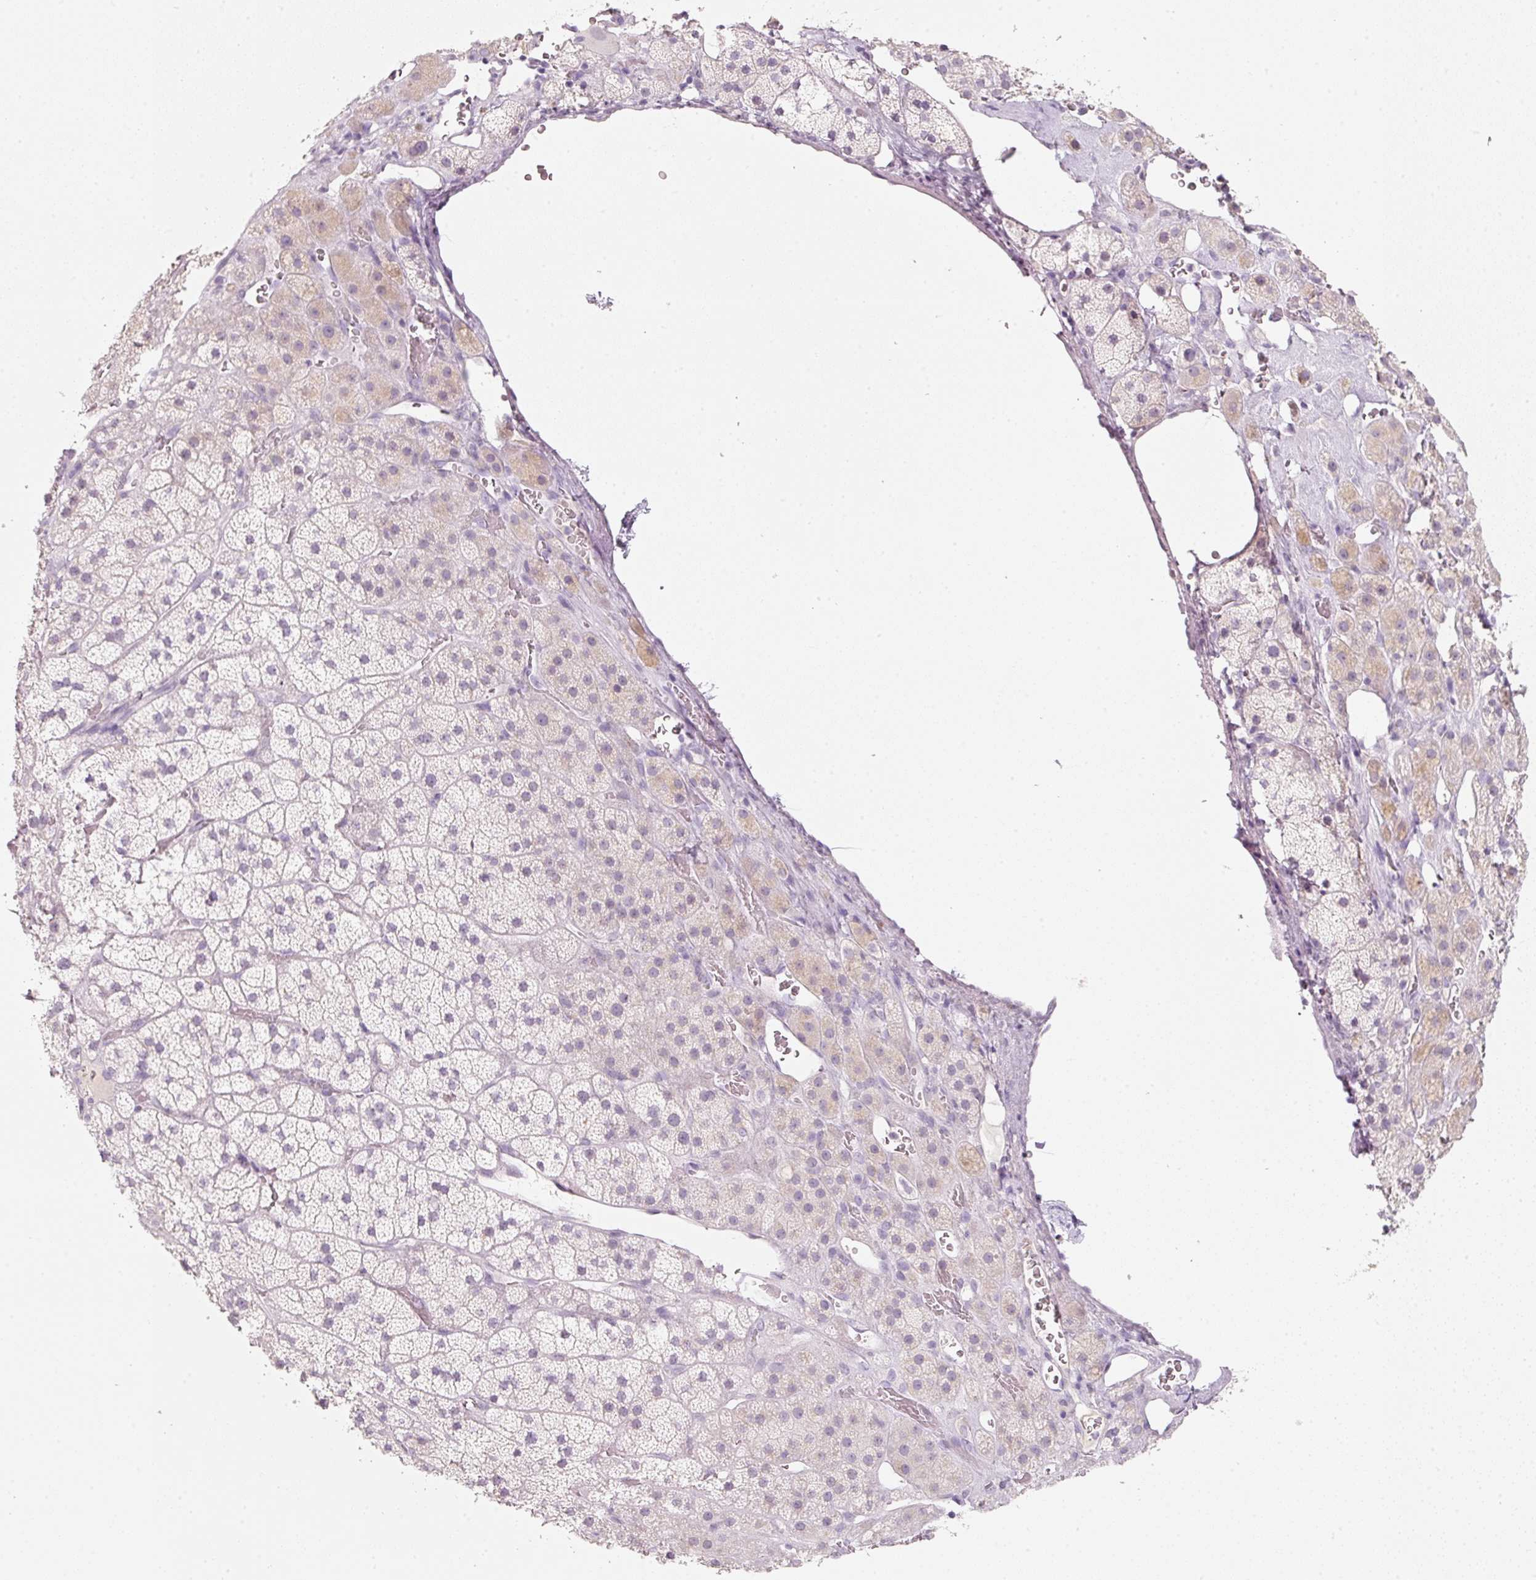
{"staining": {"intensity": "negative", "quantity": "none", "location": "none"}, "tissue": "adrenal gland", "cell_type": "Glandular cells", "image_type": "normal", "snomed": [{"axis": "morphology", "description": "Normal tissue, NOS"}, {"axis": "topography", "description": "Adrenal gland"}], "caption": "Immunohistochemical staining of normal adrenal gland displays no significant expression in glandular cells.", "gene": "ENSG00000206549", "patient": {"sex": "male", "age": 57}}